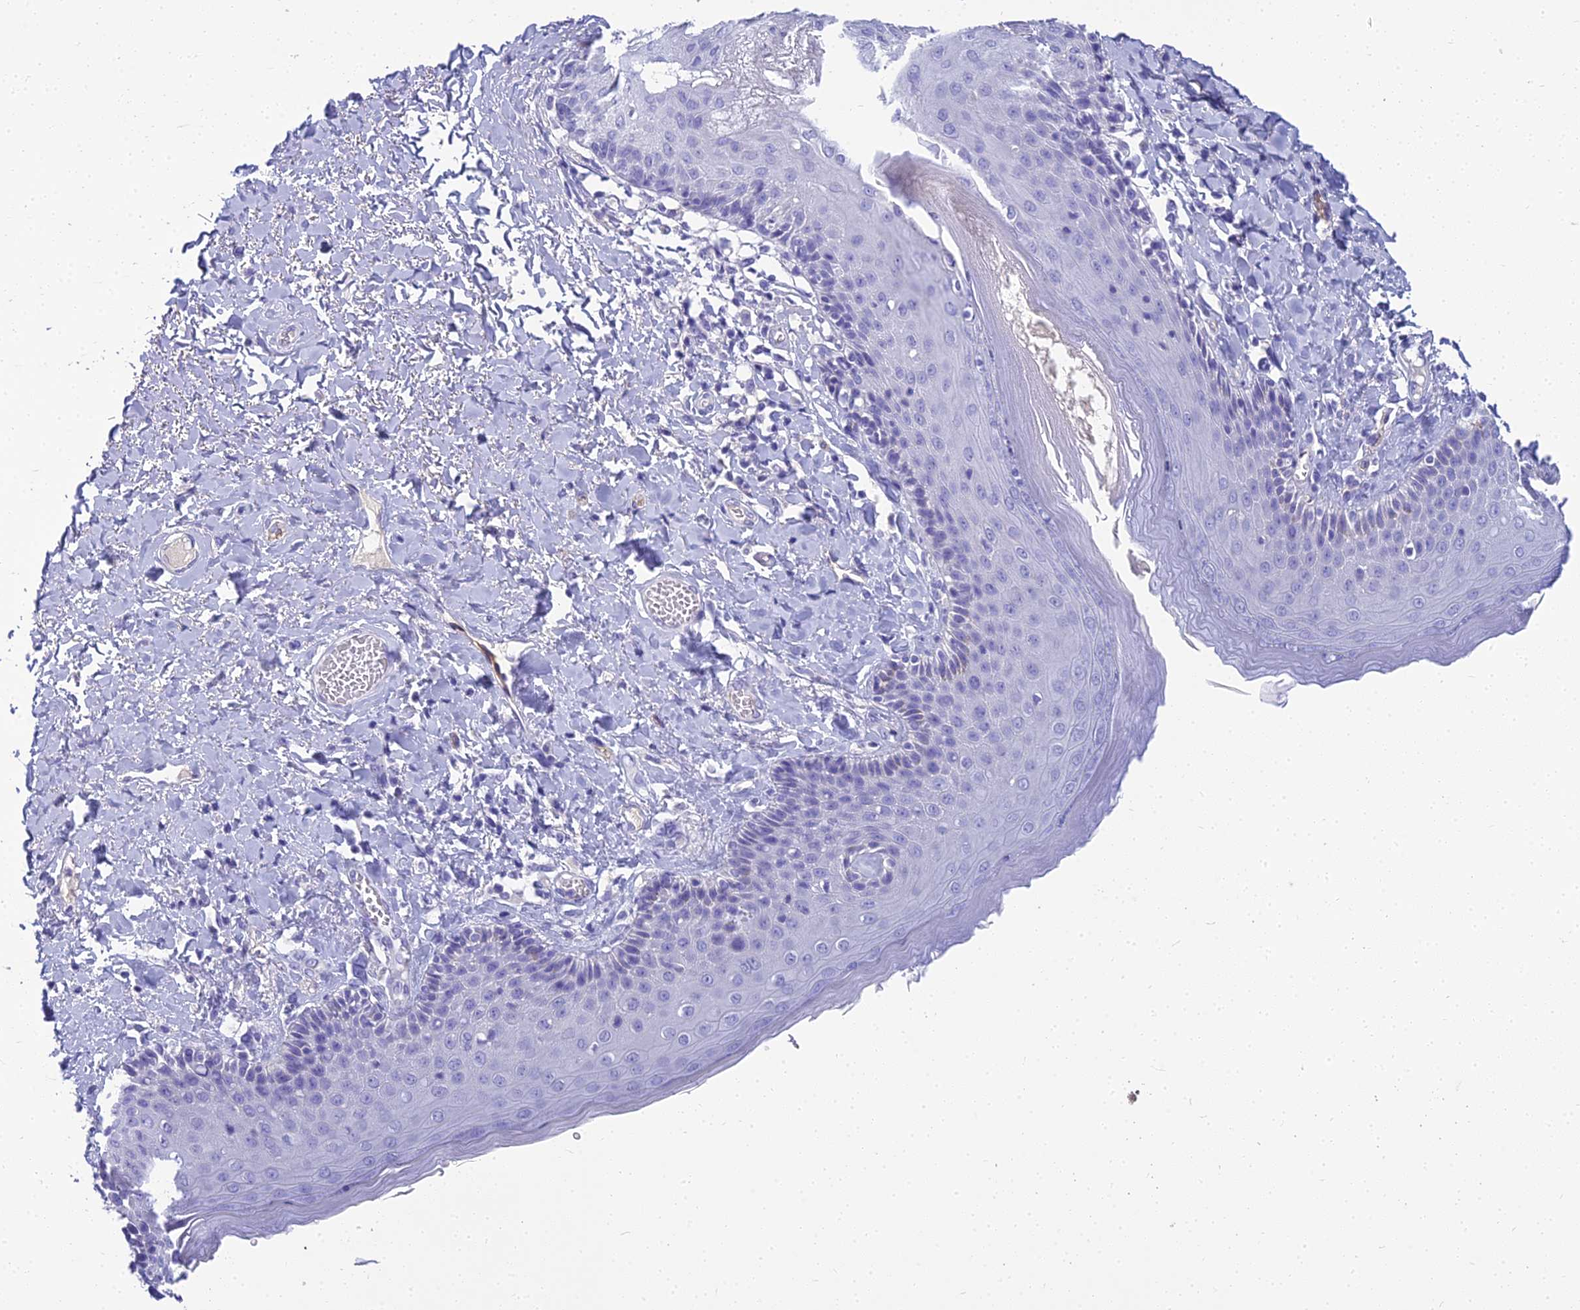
{"staining": {"intensity": "negative", "quantity": "none", "location": "none"}, "tissue": "skin", "cell_type": "Epidermal cells", "image_type": "normal", "snomed": [{"axis": "morphology", "description": "Normal tissue, NOS"}, {"axis": "topography", "description": "Anal"}], "caption": "A high-resolution photomicrograph shows IHC staining of unremarkable skin, which exhibits no significant expression in epidermal cells.", "gene": "NINJ1", "patient": {"sex": "male", "age": 69}}